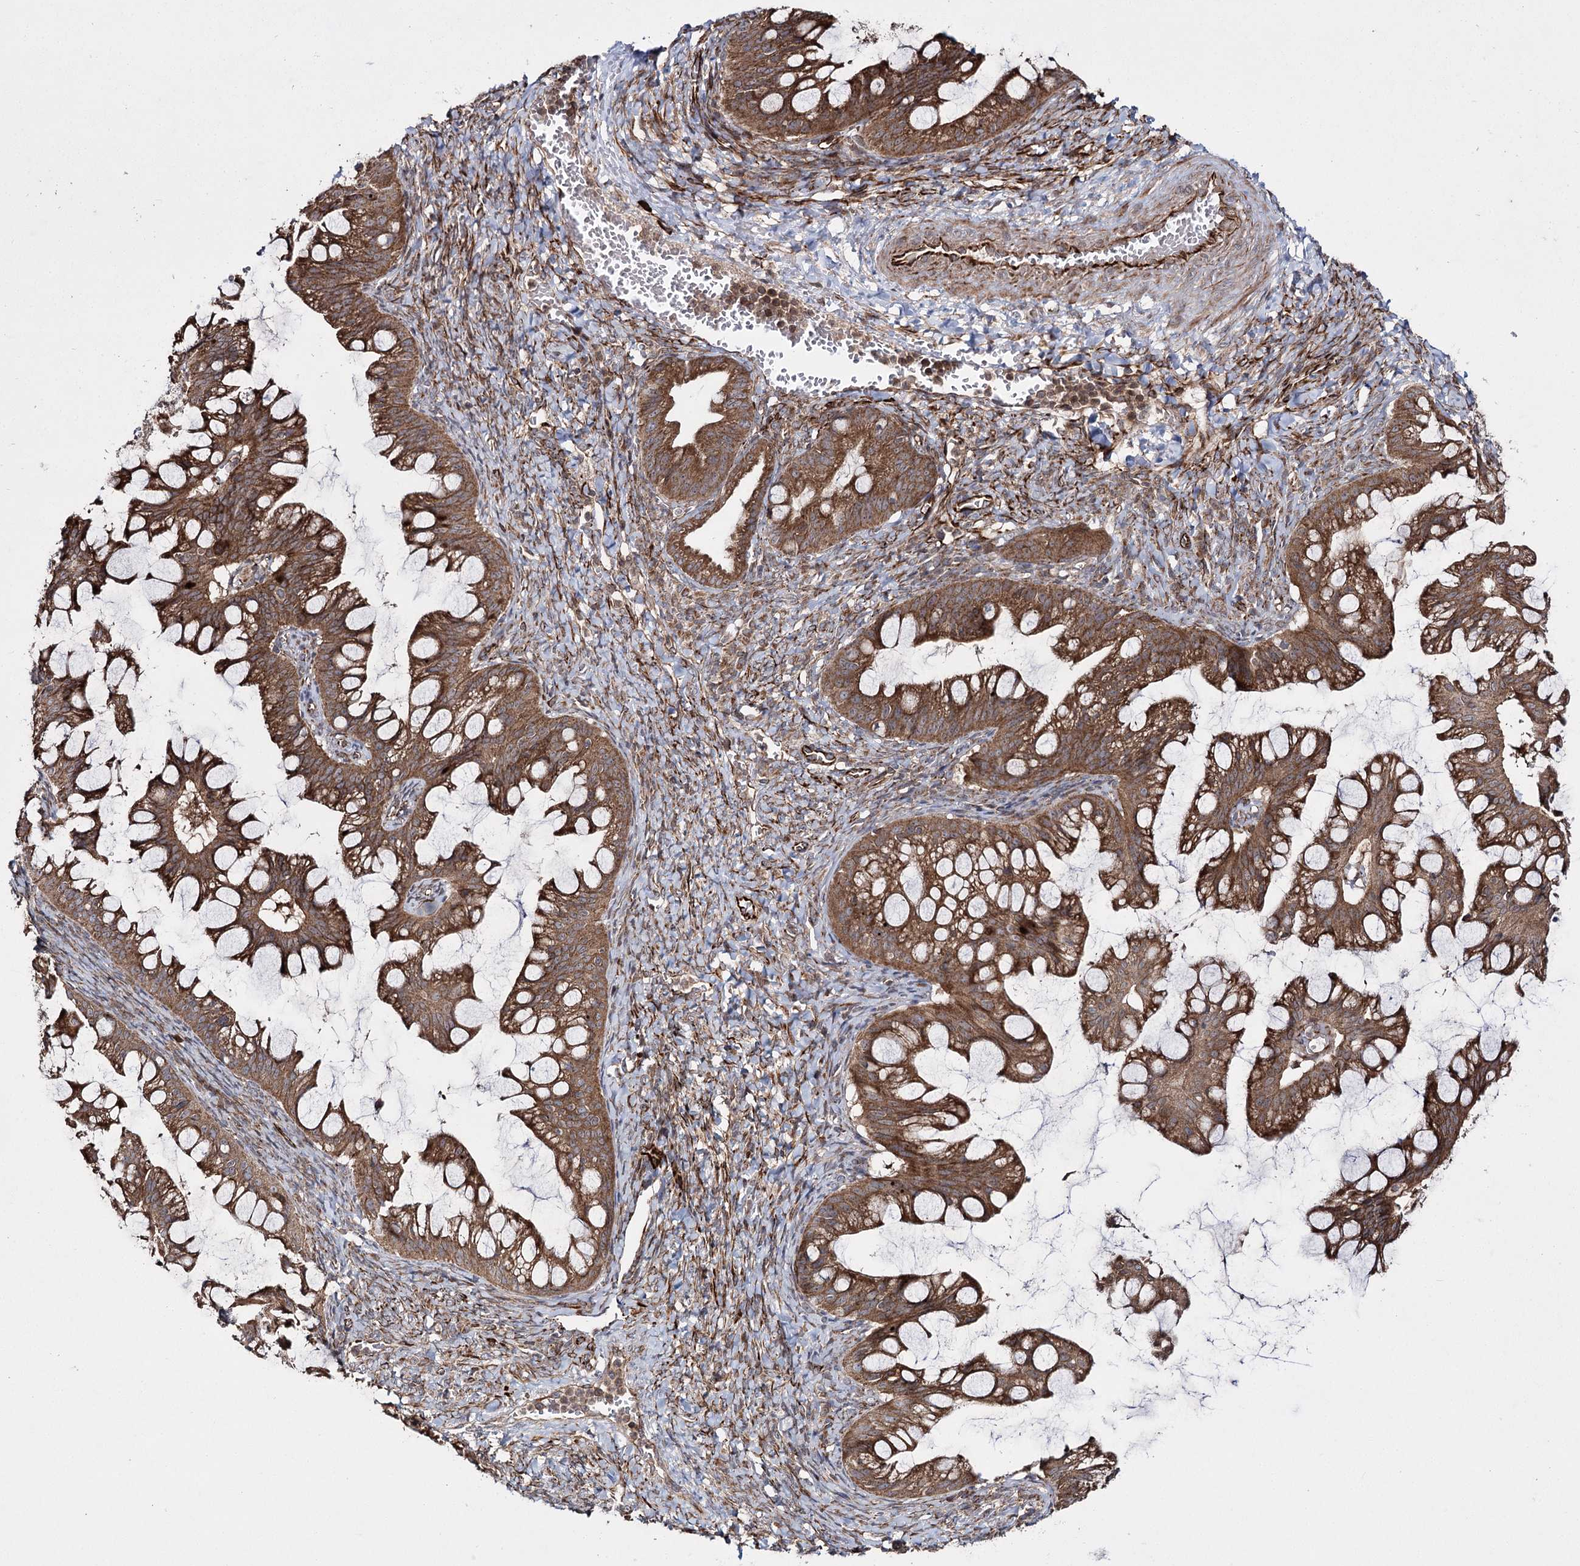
{"staining": {"intensity": "moderate", "quantity": ">75%", "location": "cytoplasmic/membranous"}, "tissue": "ovarian cancer", "cell_type": "Tumor cells", "image_type": "cancer", "snomed": [{"axis": "morphology", "description": "Cystadenocarcinoma, mucinous, NOS"}, {"axis": "topography", "description": "Ovary"}], "caption": "There is medium levels of moderate cytoplasmic/membranous expression in tumor cells of ovarian cancer (mucinous cystadenocarcinoma), as demonstrated by immunohistochemical staining (brown color).", "gene": "HECTD2", "patient": {"sex": "female", "age": 73}}